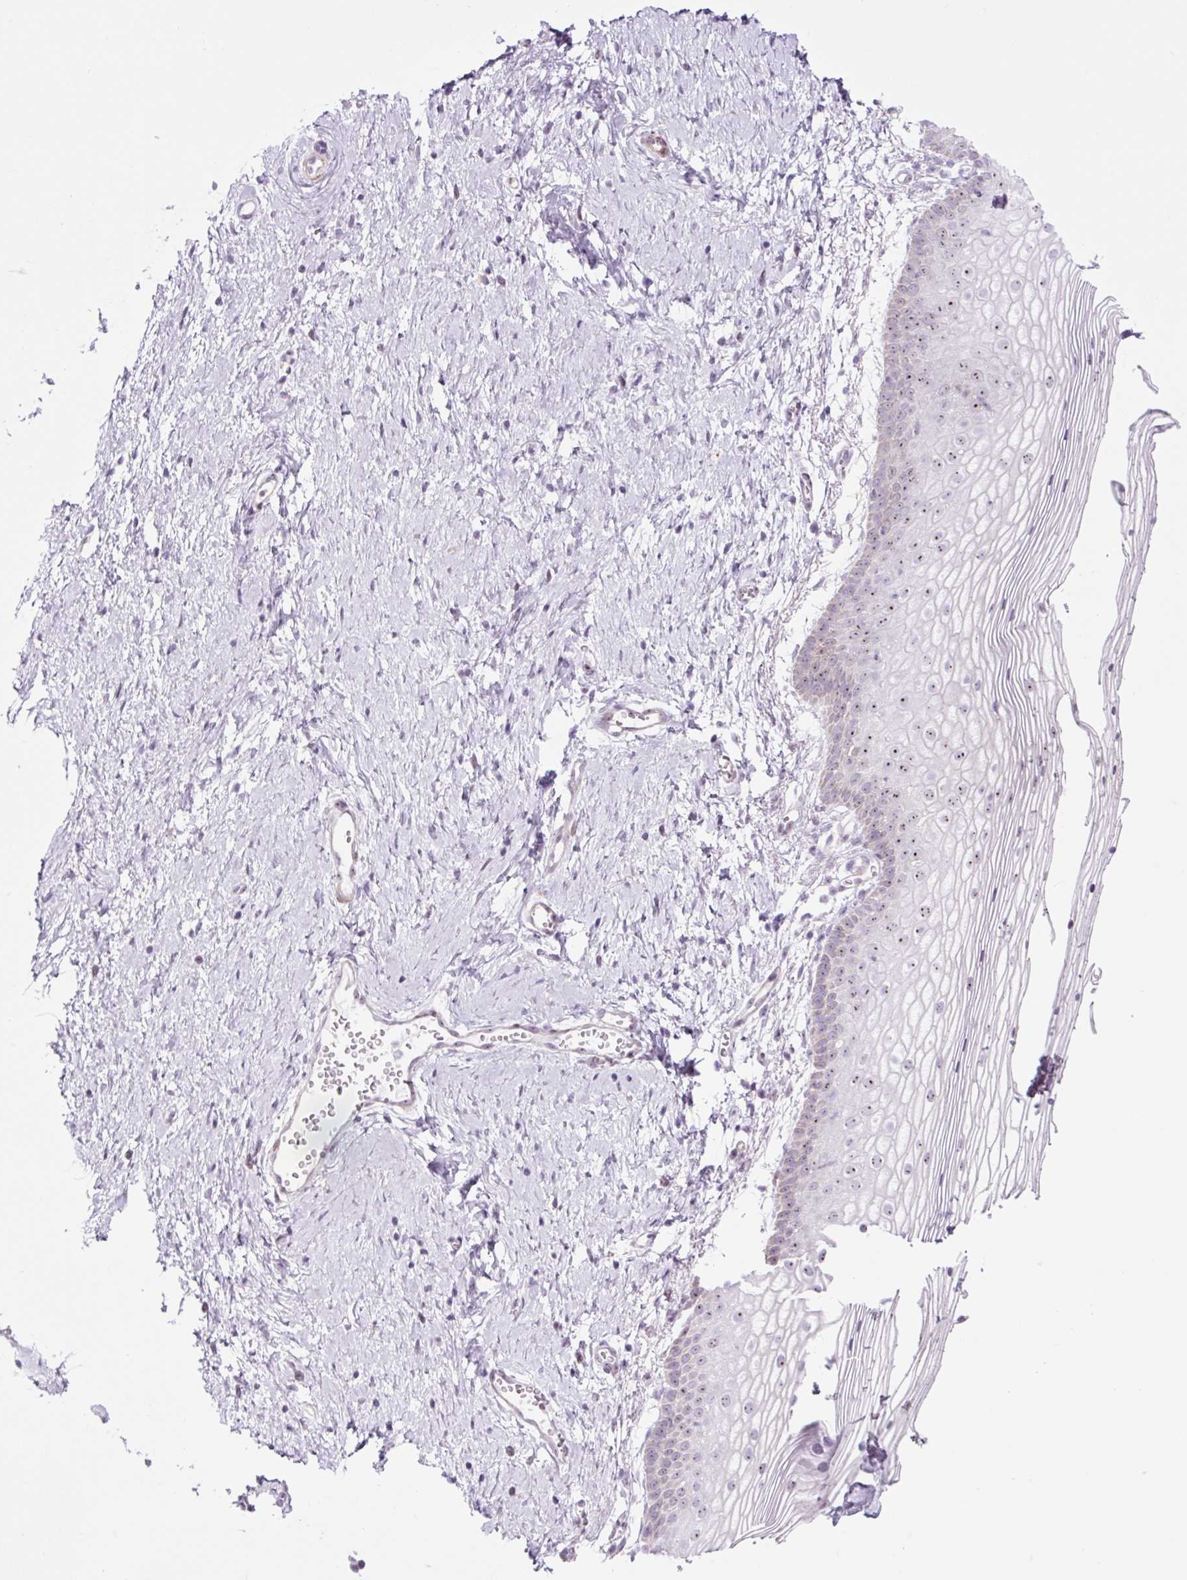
{"staining": {"intensity": "strong", "quantity": "25%-75%", "location": "nuclear"}, "tissue": "vagina", "cell_type": "Squamous epithelial cells", "image_type": "normal", "snomed": [{"axis": "morphology", "description": "Normal tissue, NOS"}, {"axis": "topography", "description": "Vagina"}], "caption": "Strong nuclear expression for a protein is identified in about 25%-75% of squamous epithelial cells of normal vagina using immunohistochemistry.", "gene": "RRS1", "patient": {"sex": "female", "age": 56}}